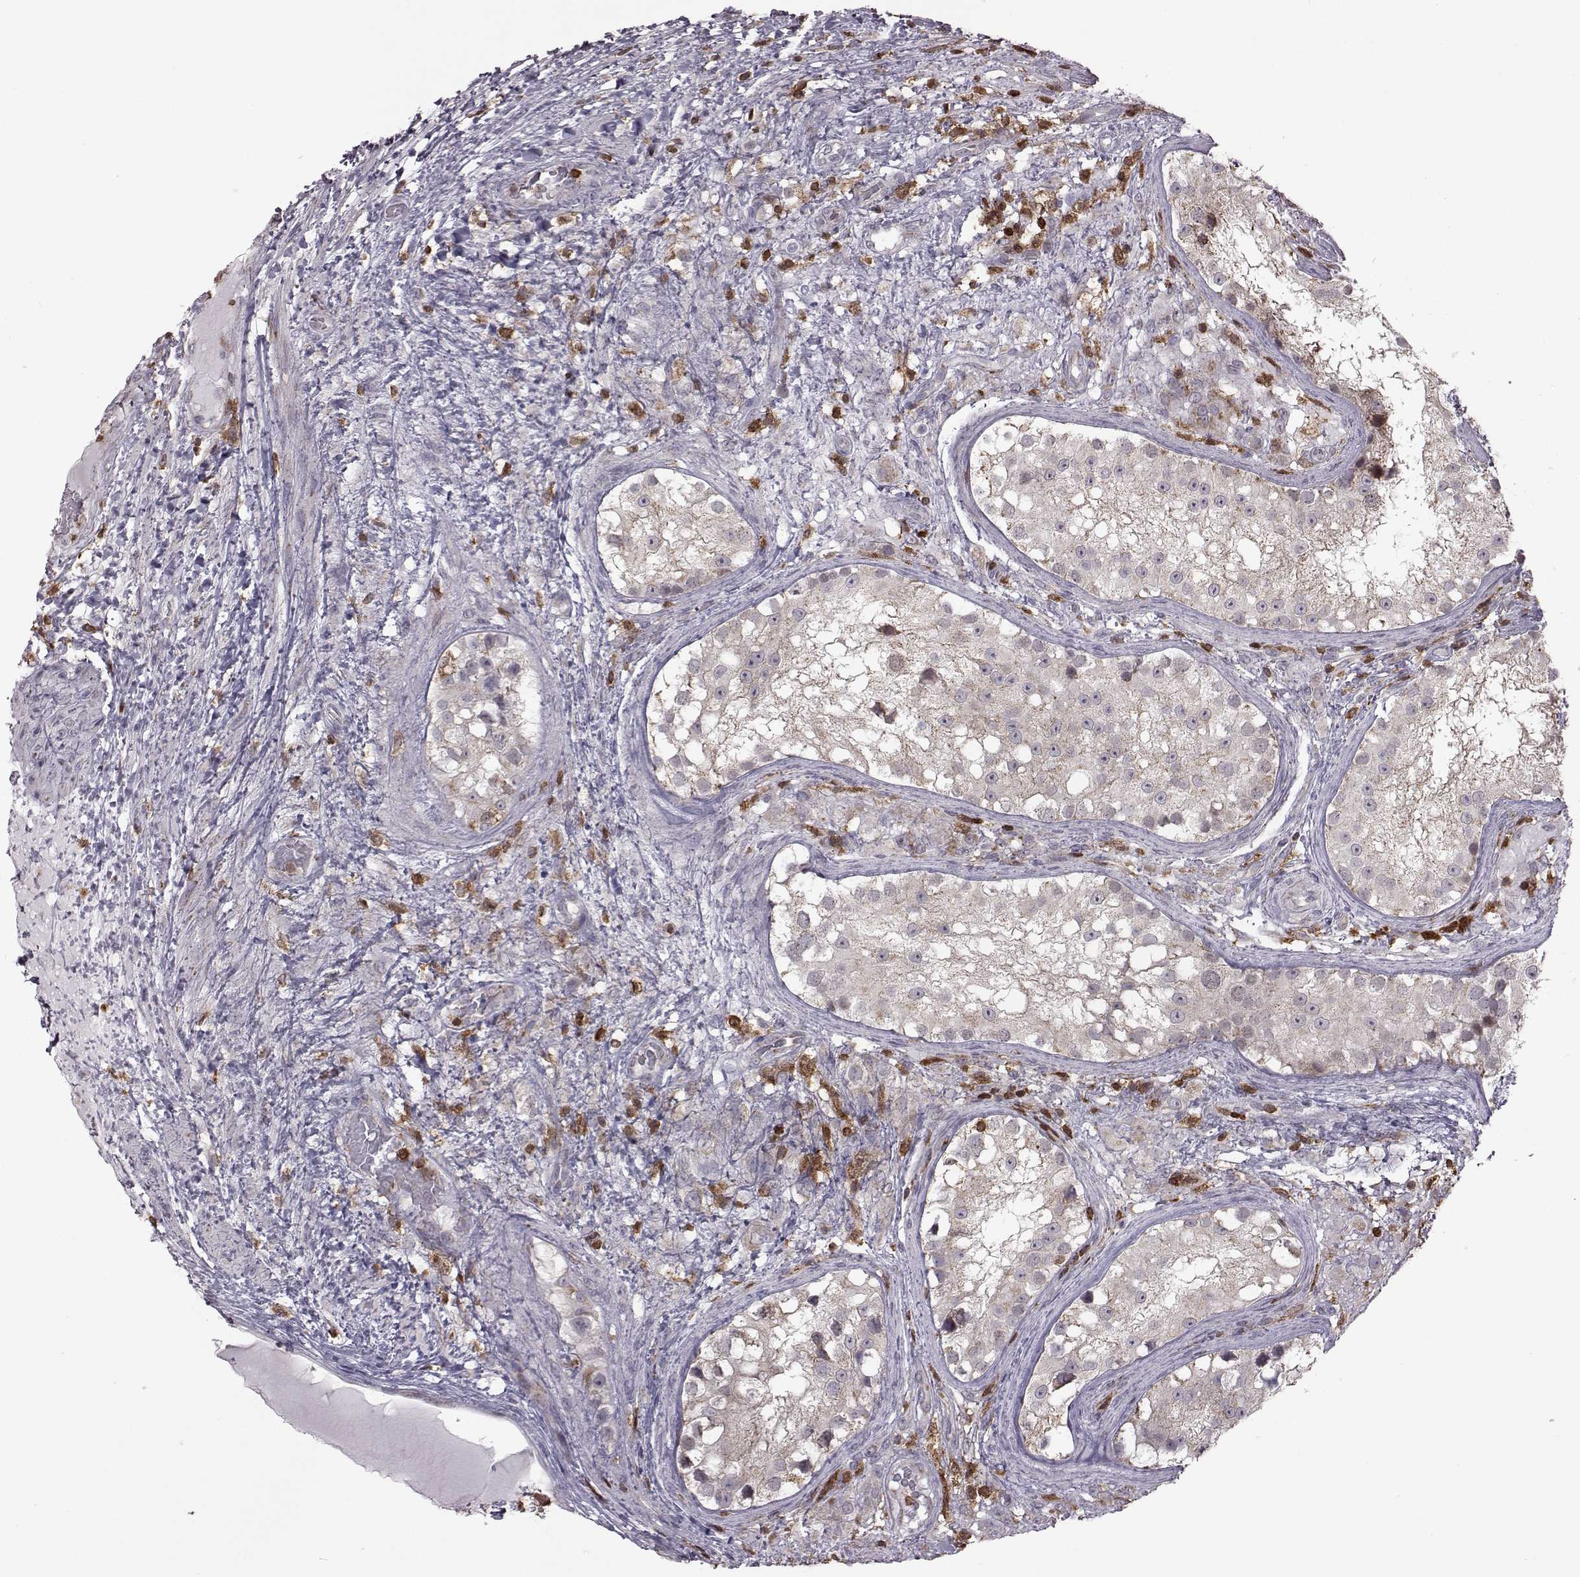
{"staining": {"intensity": "negative", "quantity": "none", "location": "none"}, "tissue": "testis cancer", "cell_type": "Tumor cells", "image_type": "cancer", "snomed": [{"axis": "morphology", "description": "Carcinoma, Embryonal, NOS"}, {"axis": "topography", "description": "Testis"}], "caption": "Immunohistochemistry (IHC) micrograph of testis embryonal carcinoma stained for a protein (brown), which demonstrates no expression in tumor cells.", "gene": "DOK2", "patient": {"sex": "male", "age": 24}}